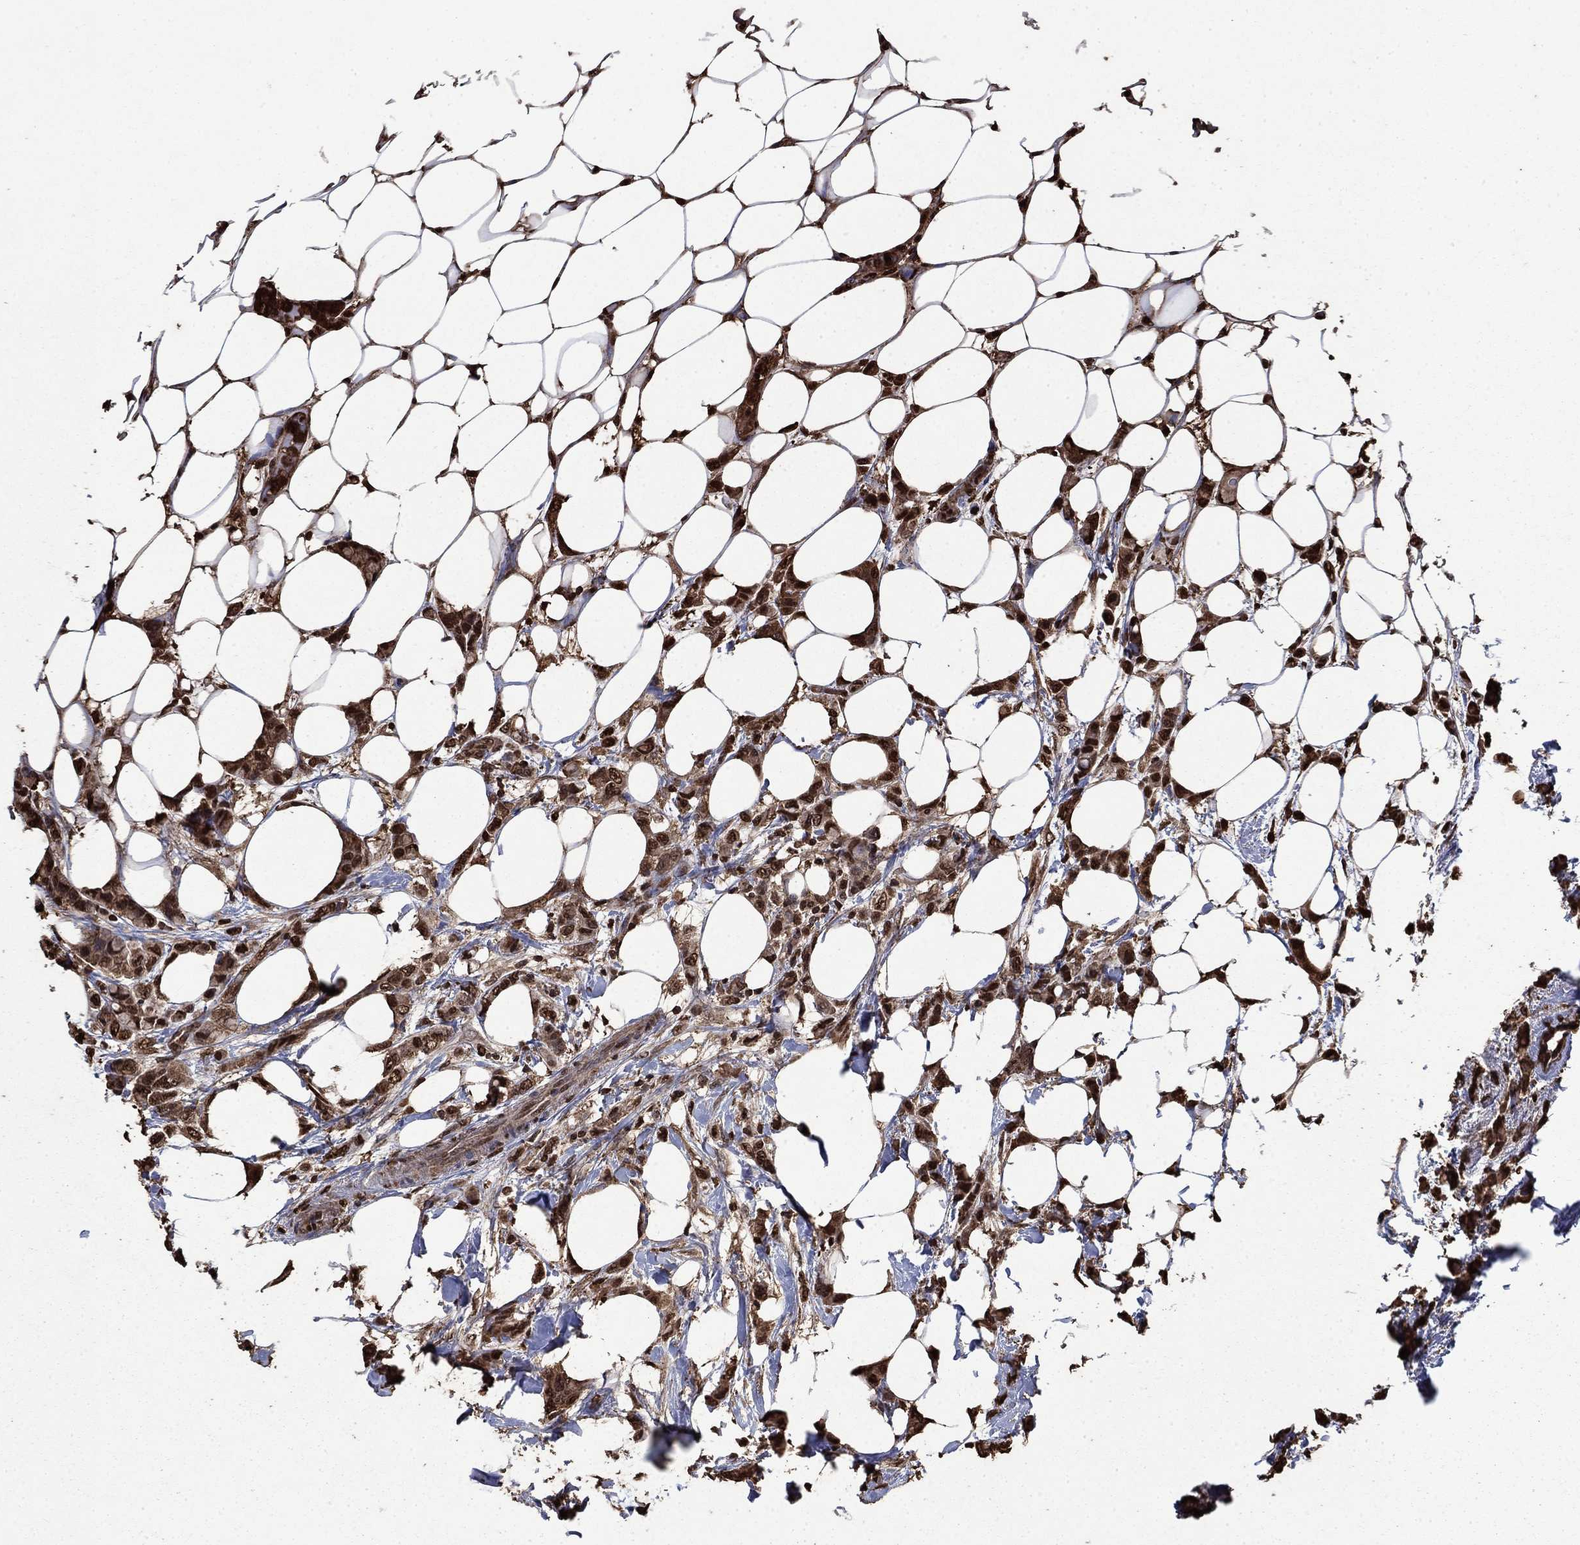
{"staining": {"intensity": "strong", "quantity": ">75%", "location": "cytoplasmic/membranous,nuclear"}, "tissue": "breast cancer", "cell_type": "Tumor cells", "image_type": "cancer", "snomed": [{"axis": "morphology", "description": "Lobular carcinoma"}, {"axis": "topography", "description": "Breast"}], "caption": "Human breast lobular carcinoma stained with a brown dye reveals strong cytoplasmic/membranous and nuclear positive expression in approximately >75% of tumor cells.", "gene": "GAPDH", "patient": {"sex": "female", "age": 66}}